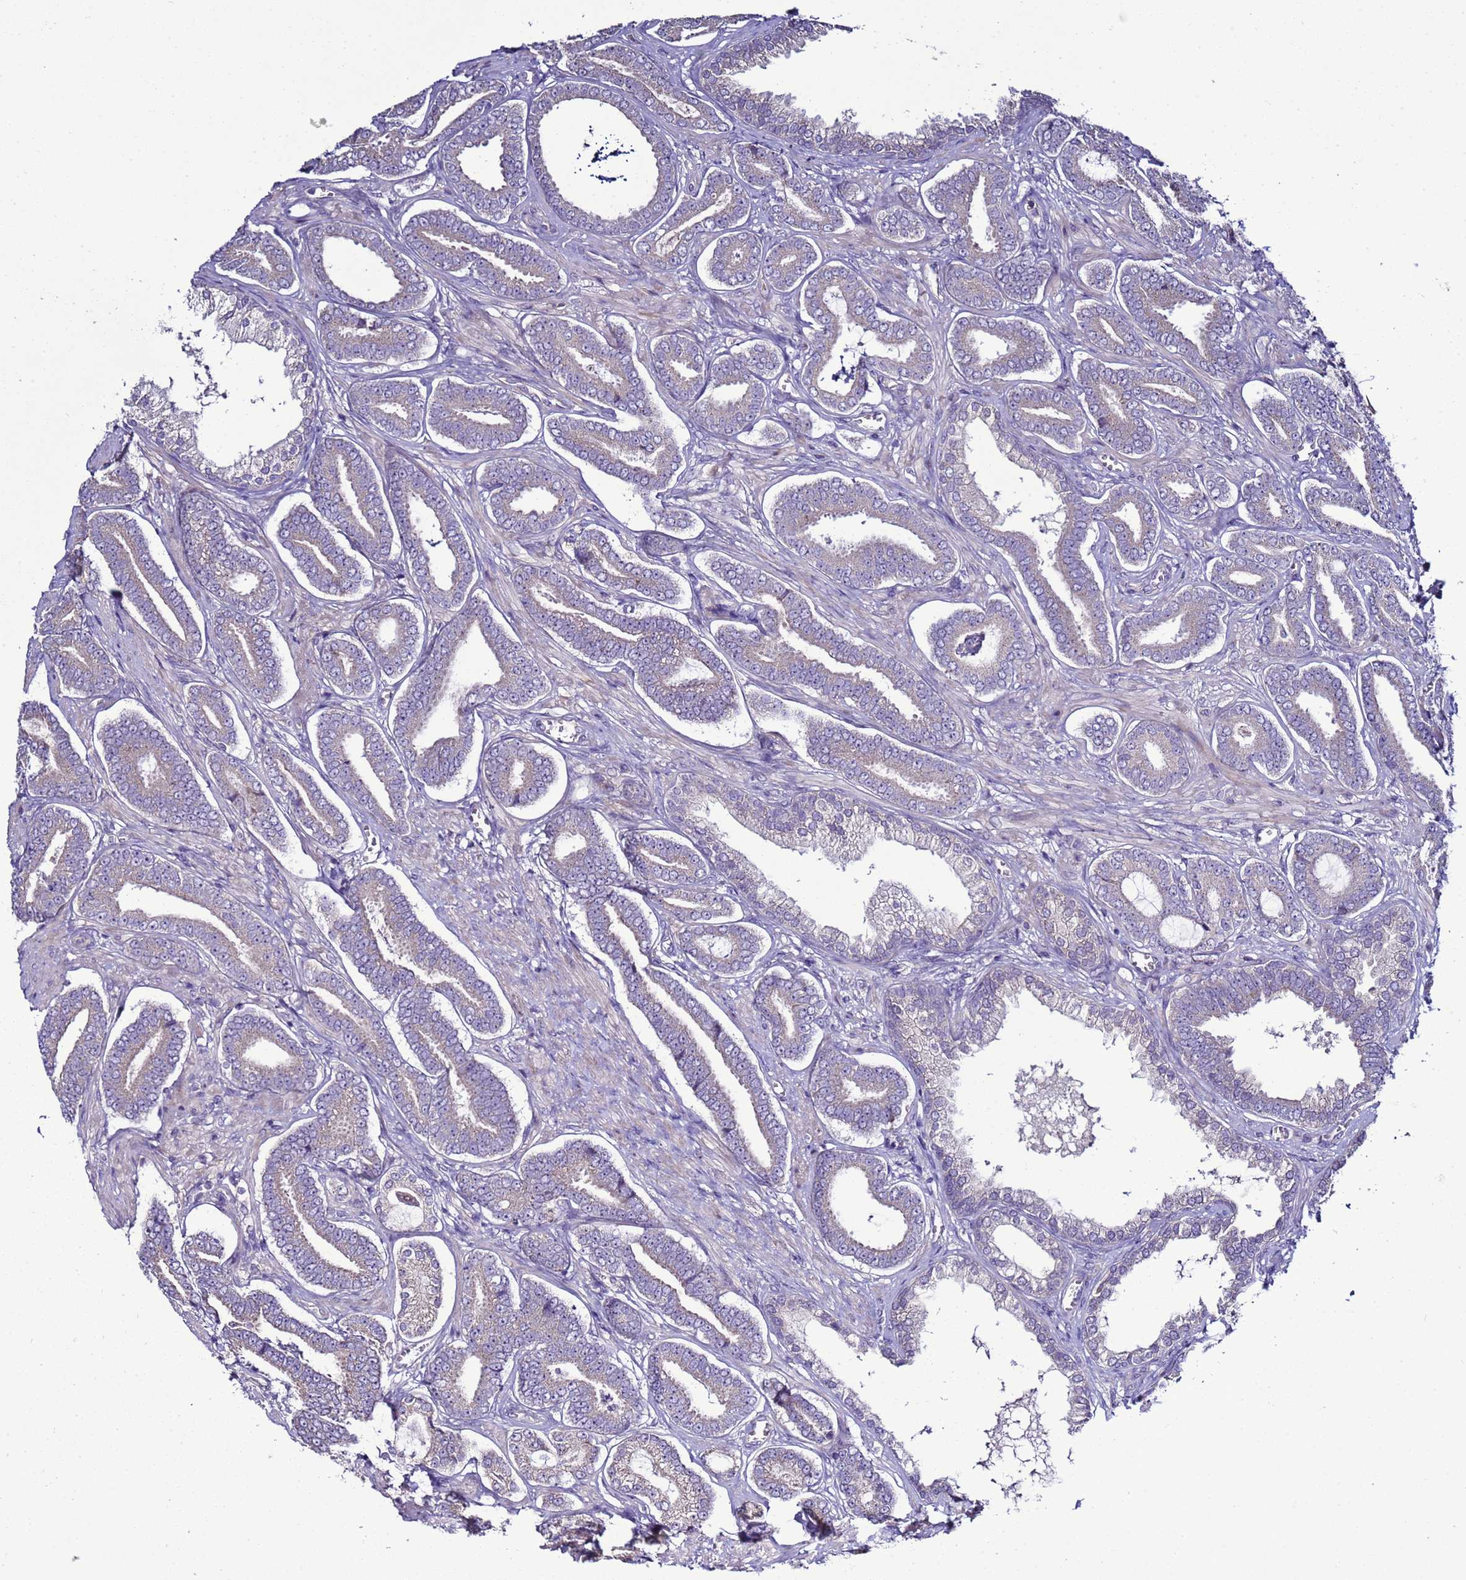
{"staining": {"intensity": "negative", "quantity": "none", "location": "none"}, "tissue": "prostate cancer", "cell_type": "Tumor cells", "image_type": "cancer", "snomed": [{"axis": "morphology", "description": "Adenocarcinoma, NOS"}, {"axis": "topography", "description": "Prostate and seminal vesicle, NOS"}], "caption": "IHC photomicrograph of human prostate adenocarcinoma stained for a protein (brown), which demonstrates no staining in tumor cells.", "gene": "RABL2B", "patient": {"sex": "male", "age": 76}}